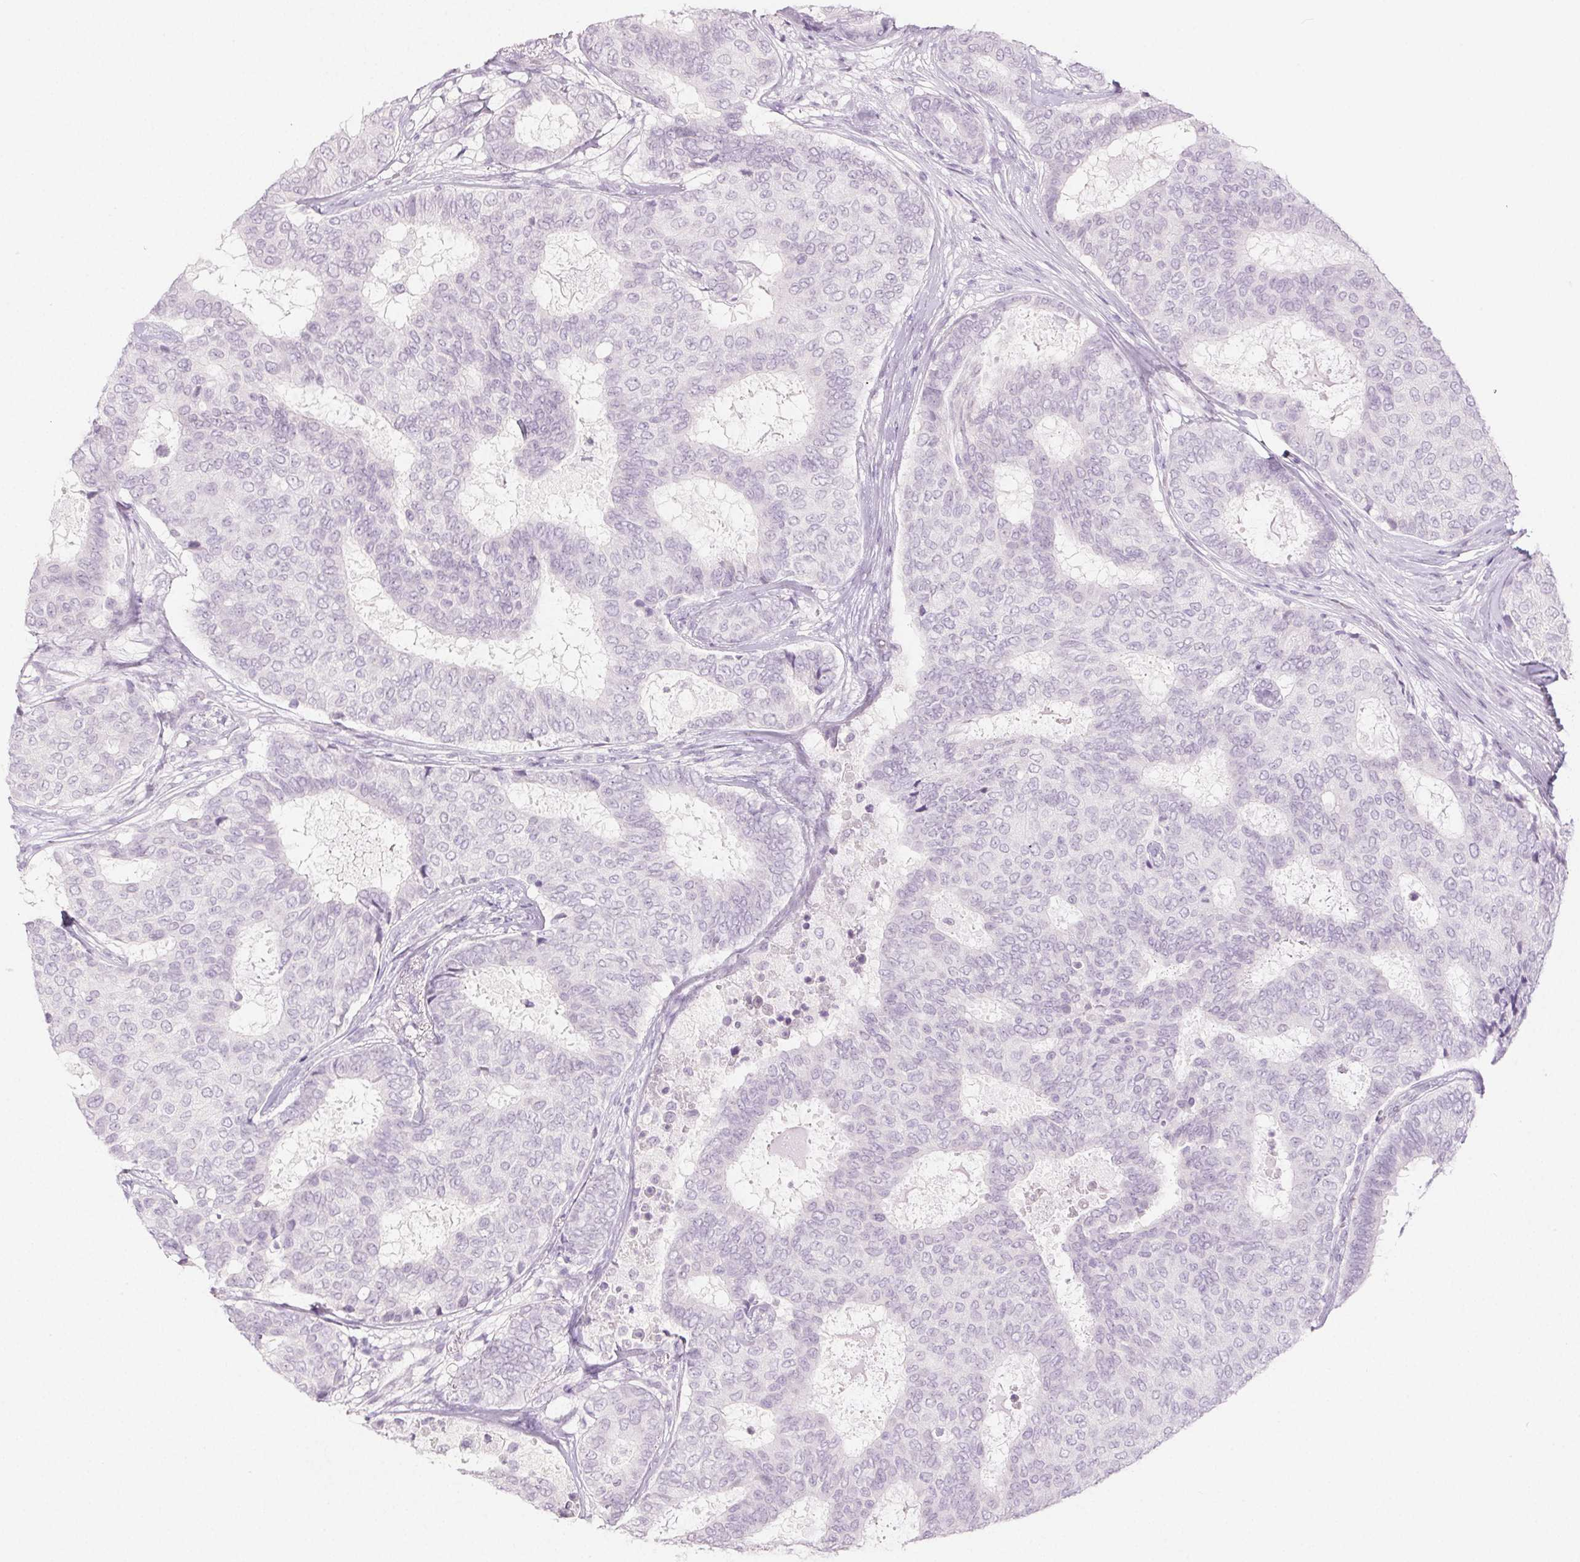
{"staining": {"intensity": "negative", "quantity": "none", "location": "none"}, "tissue": "breast cancer", "cell_type": "Tumor cells", "image_type": "cancer", "snomed": [{"axis": "morphology", "description": "Duct carcinoma"}, {"axis": "topography", "description": "Breast"}], "caption": "Immunohistochemistry (IHC) of breast cancer (invasive ductal carcinoma) displays no expression in tumor cells.", "gene": "PI3", "patient": {"sex": "female", "age": 75}}